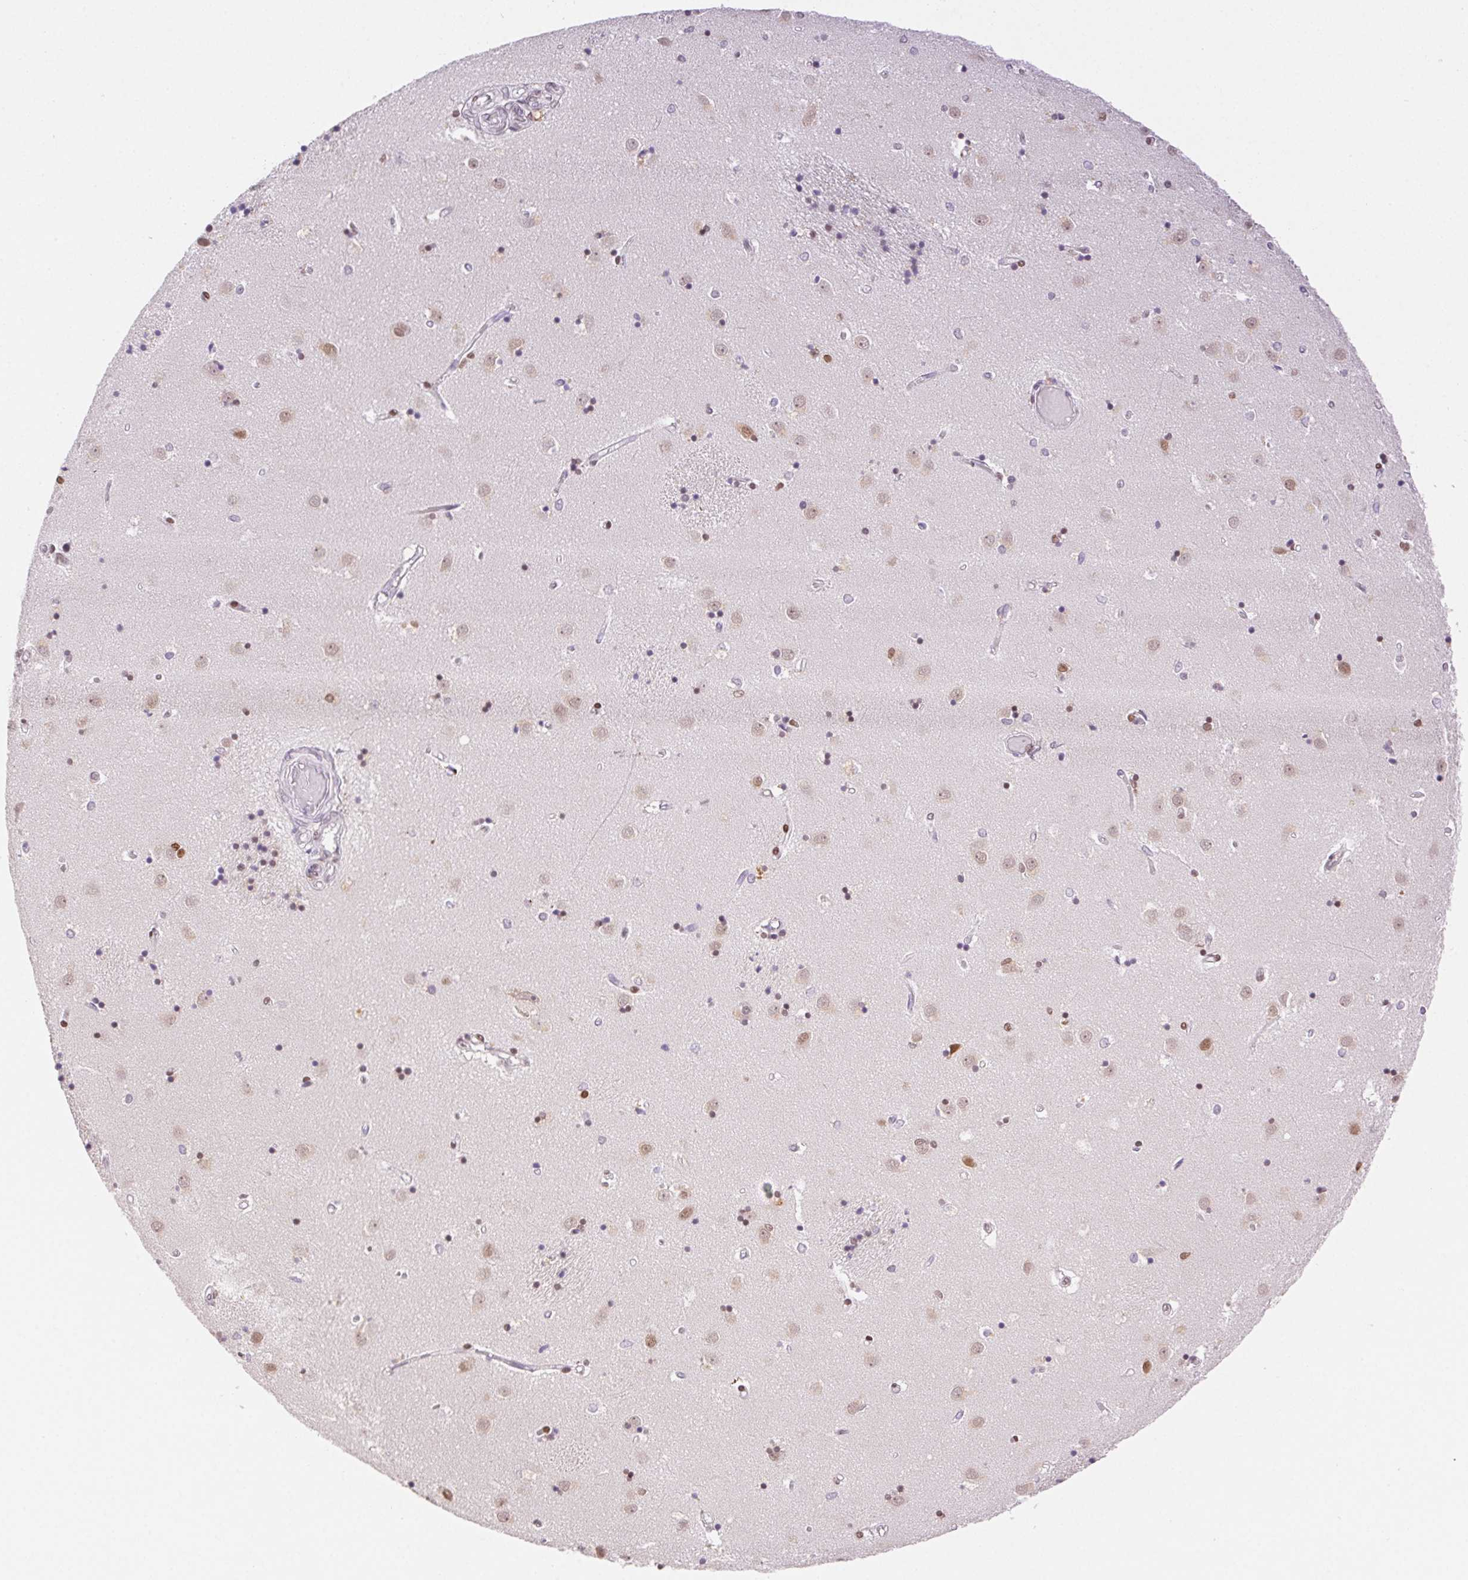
{"staining": {"intensity": "moderate", "quantity": "<25%", "location": "nuclear"}, "tissue": "caudate", "cell_type": "Glial cells", "image_type": "normal", "snomed": [{"axis": "morphology", "description": "Normal tissue, NOS"}, {"axis": "topography", "description": "Lateral ventricle wall"}], "caption": "IHC of benign human caudate demonstrates low levels of moderate nuclear staining in approximately <25% of glial cells.", "gene": "H2AZ1", "patient": {"sex": "male", "age": 54}}